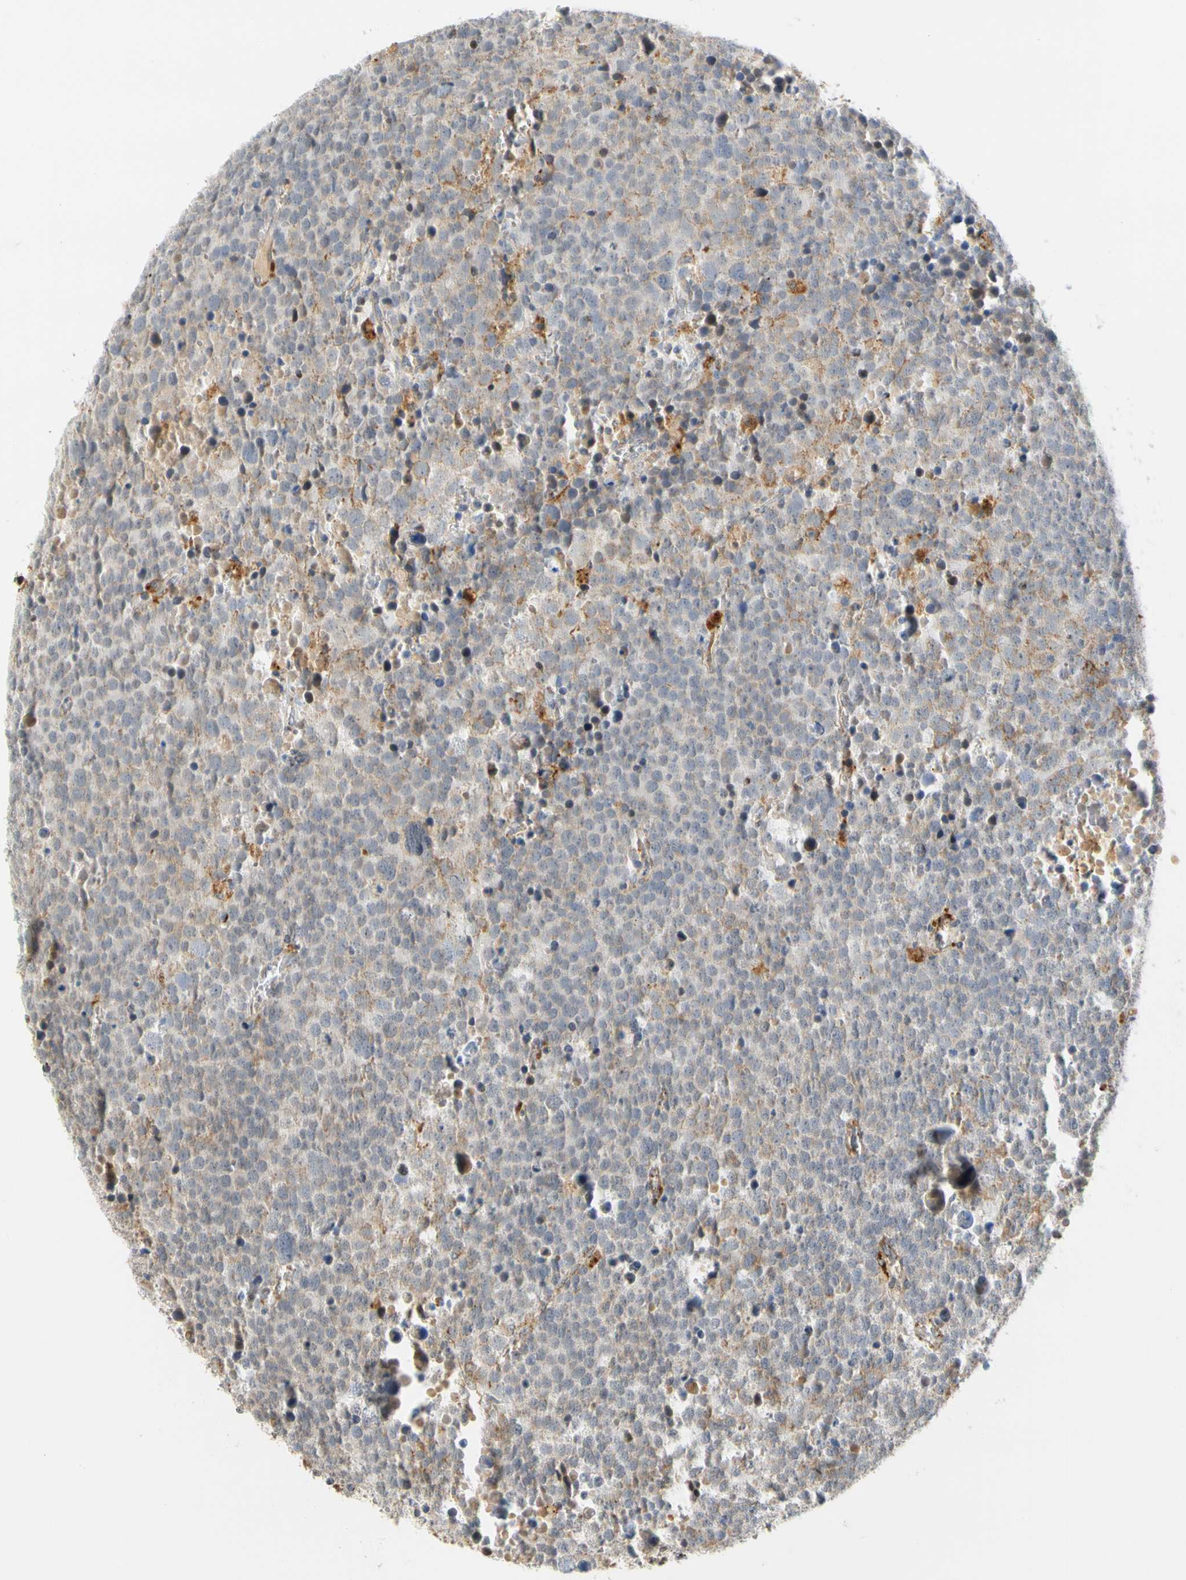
{"staining": {"intensity": "weak", "quantity": "25%-75%", "location": "cytoplasmic/membranous"}, "tissue": "testis cancer", "cell_type": "Tumor cells", "image_type": "cancer", "snomed": [{"axis": "morphology", "description": "Seminoma, NOS"}, {"axis": "topography", "description": "Testis"}], "caption": "Protein staining exhibits weak cytoplasmic/membranous staining in about 25%-75% of tumor cells in seminoma (testis).", "gene": "SFXN3", "patient": {"sex": "male", "age": 71}}